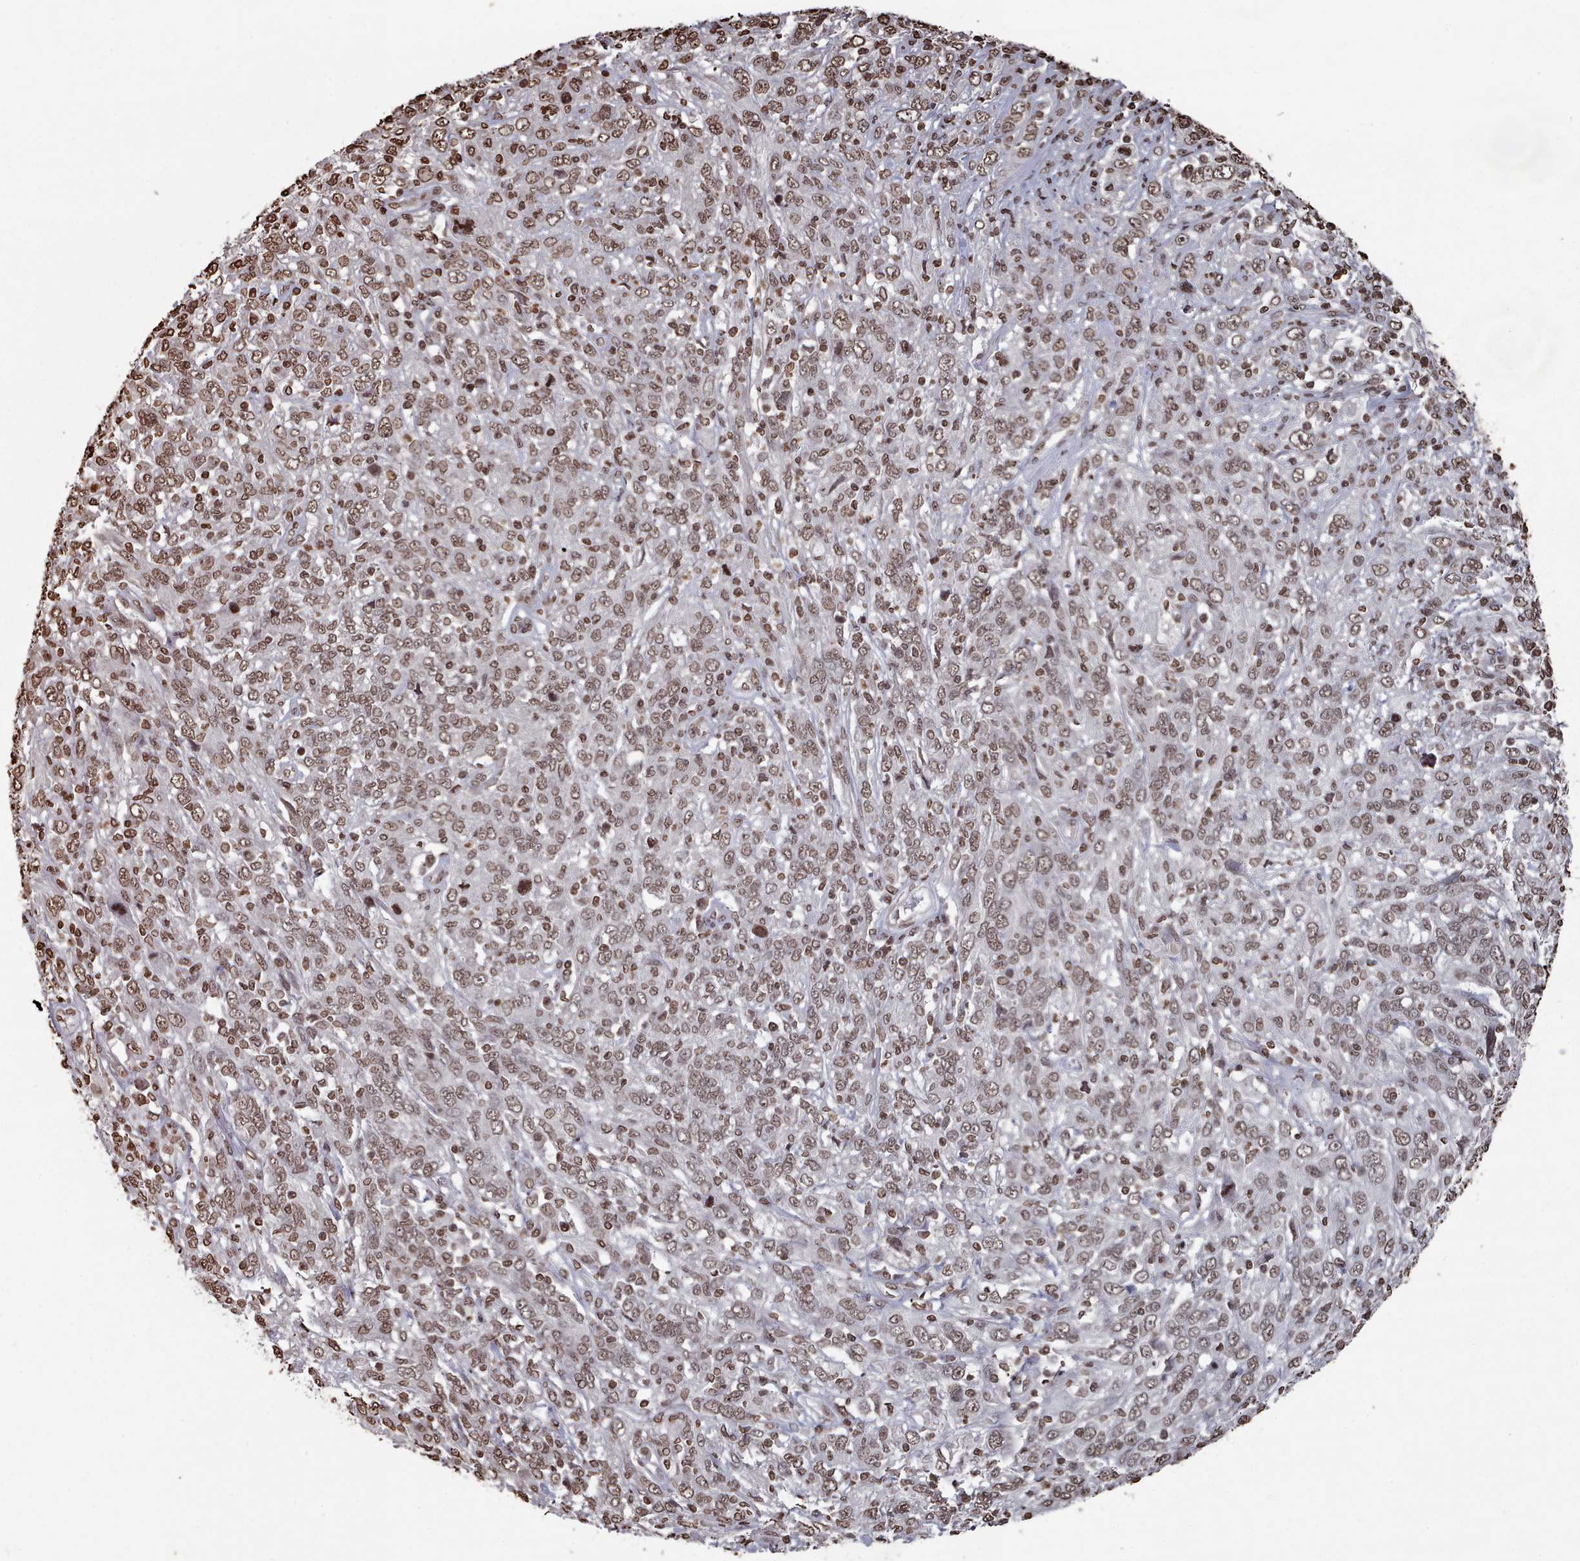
{"staining": {"intensity": "moderate", "quantity": ">75%", "location": "nuclear"}, "tissue": "cervical cancer", "cell_type": "Tumor cells", "image_type": "cancer", "snomed": [{"axis": "morphology", "description": "Squamous cell carcinoma, NOS"}, {"axis": "topography", "description": "Cervix"}], "caption": "DAB immunohistochemical staining of human cervical cancer displays moderate nuclear protein staining in about >75% of tumor cells. The staining is performed using DAB (3,3'-diaminobenzidine) brown chromogen to label protein expression. The nuclei are counter-stained blue using hematoxylin.", "gene": "PLEKHG5", "patient": {"sex": "female", "age": 46}}